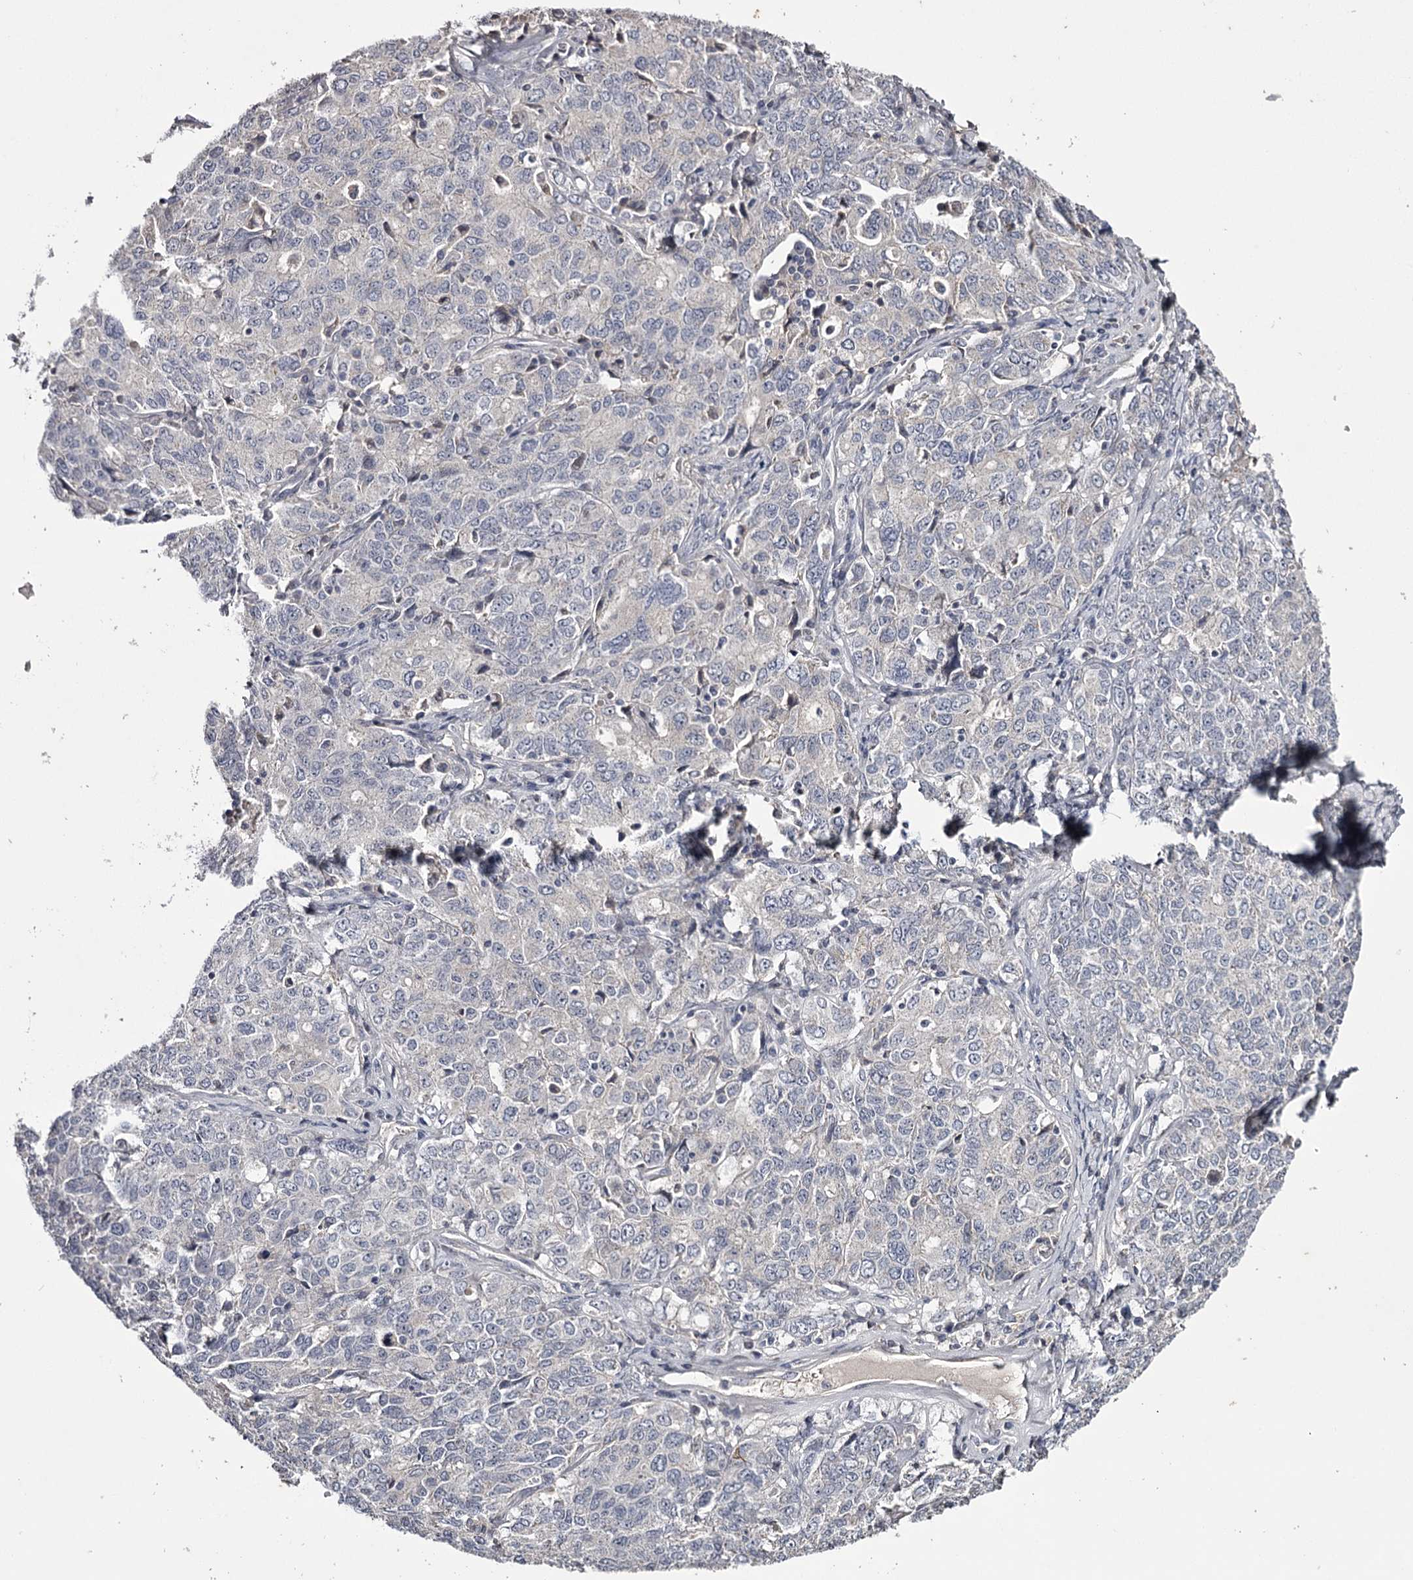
{"staining": {"intensity": "negative", "quantity": "none", "location": "none"}, "tissue": "ovarian cancer", "cell_type": "Tumor cells", "image_type": "cancer", "snomed": [{"axis": "morphology", "description": "Carcinoma, endometroid"}, {"axis": "topography", "description": "Ovary"}], "caption": "Immunohistochemistry (IHC) of endometroid carcinoma (ovarian) demonstrates no expression in tumor cells.", "gene": "PRM2", "patient": {"sex": "female", "age": 62}}